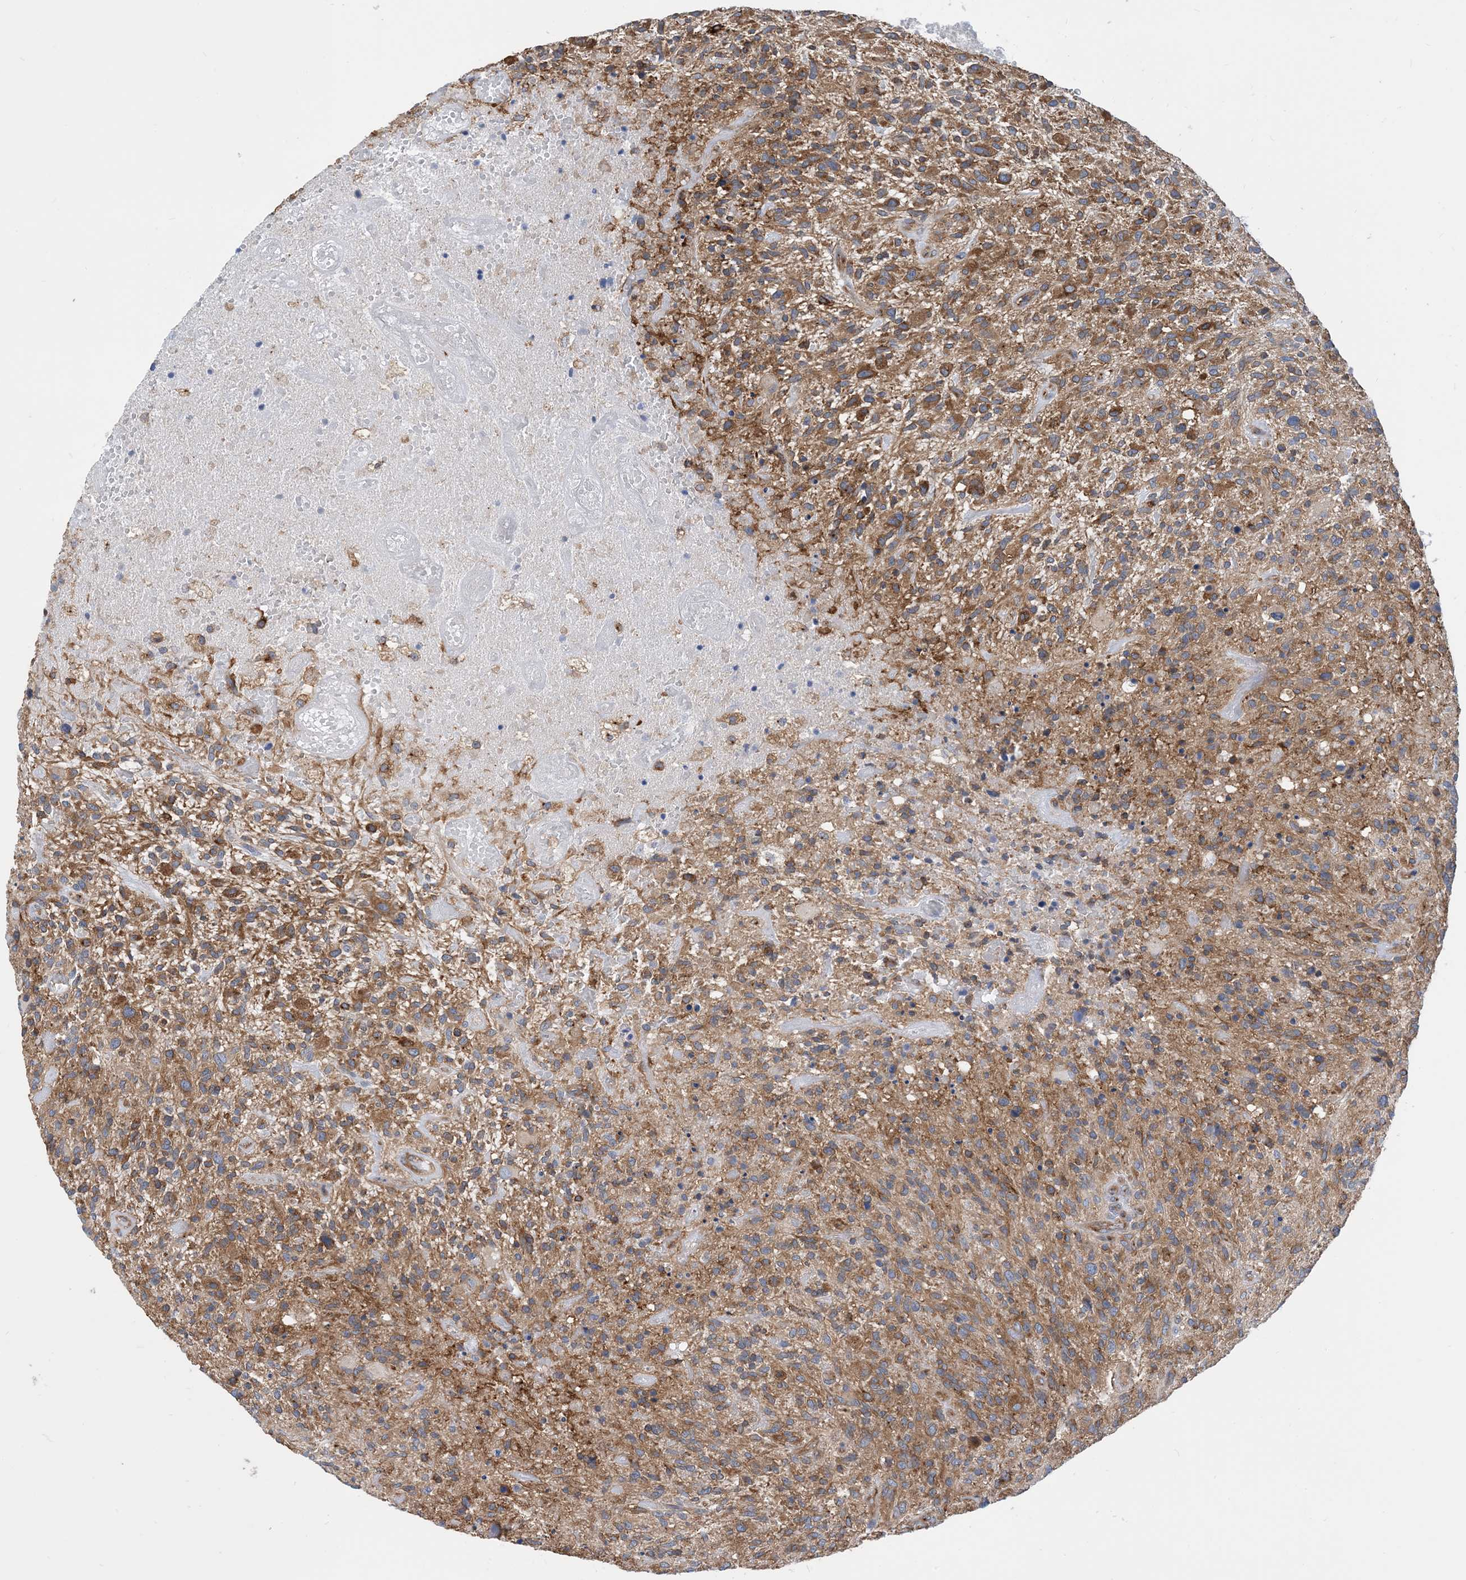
{"staining": {"intensity": "moderate", "quantity": ">75%", "location": "cytoplasmic/membranous"}, "tissue": "glioma", "cell_type": "Tumor cells", "image_type": "cancer", "snomed": [{"axis": "morphology", "description": "Glioma, malignant, High grade"}, {"axis": "topography", "description": "Brain"}], "caption": "An image of human malignant glioma (high-grade) stained for a protein demonstrates moderate cytoplasmic/membranous brown staining in tumor cells.", "gene": "DYNC1LI1", "patient": {"sex": "male", "age": 47}}